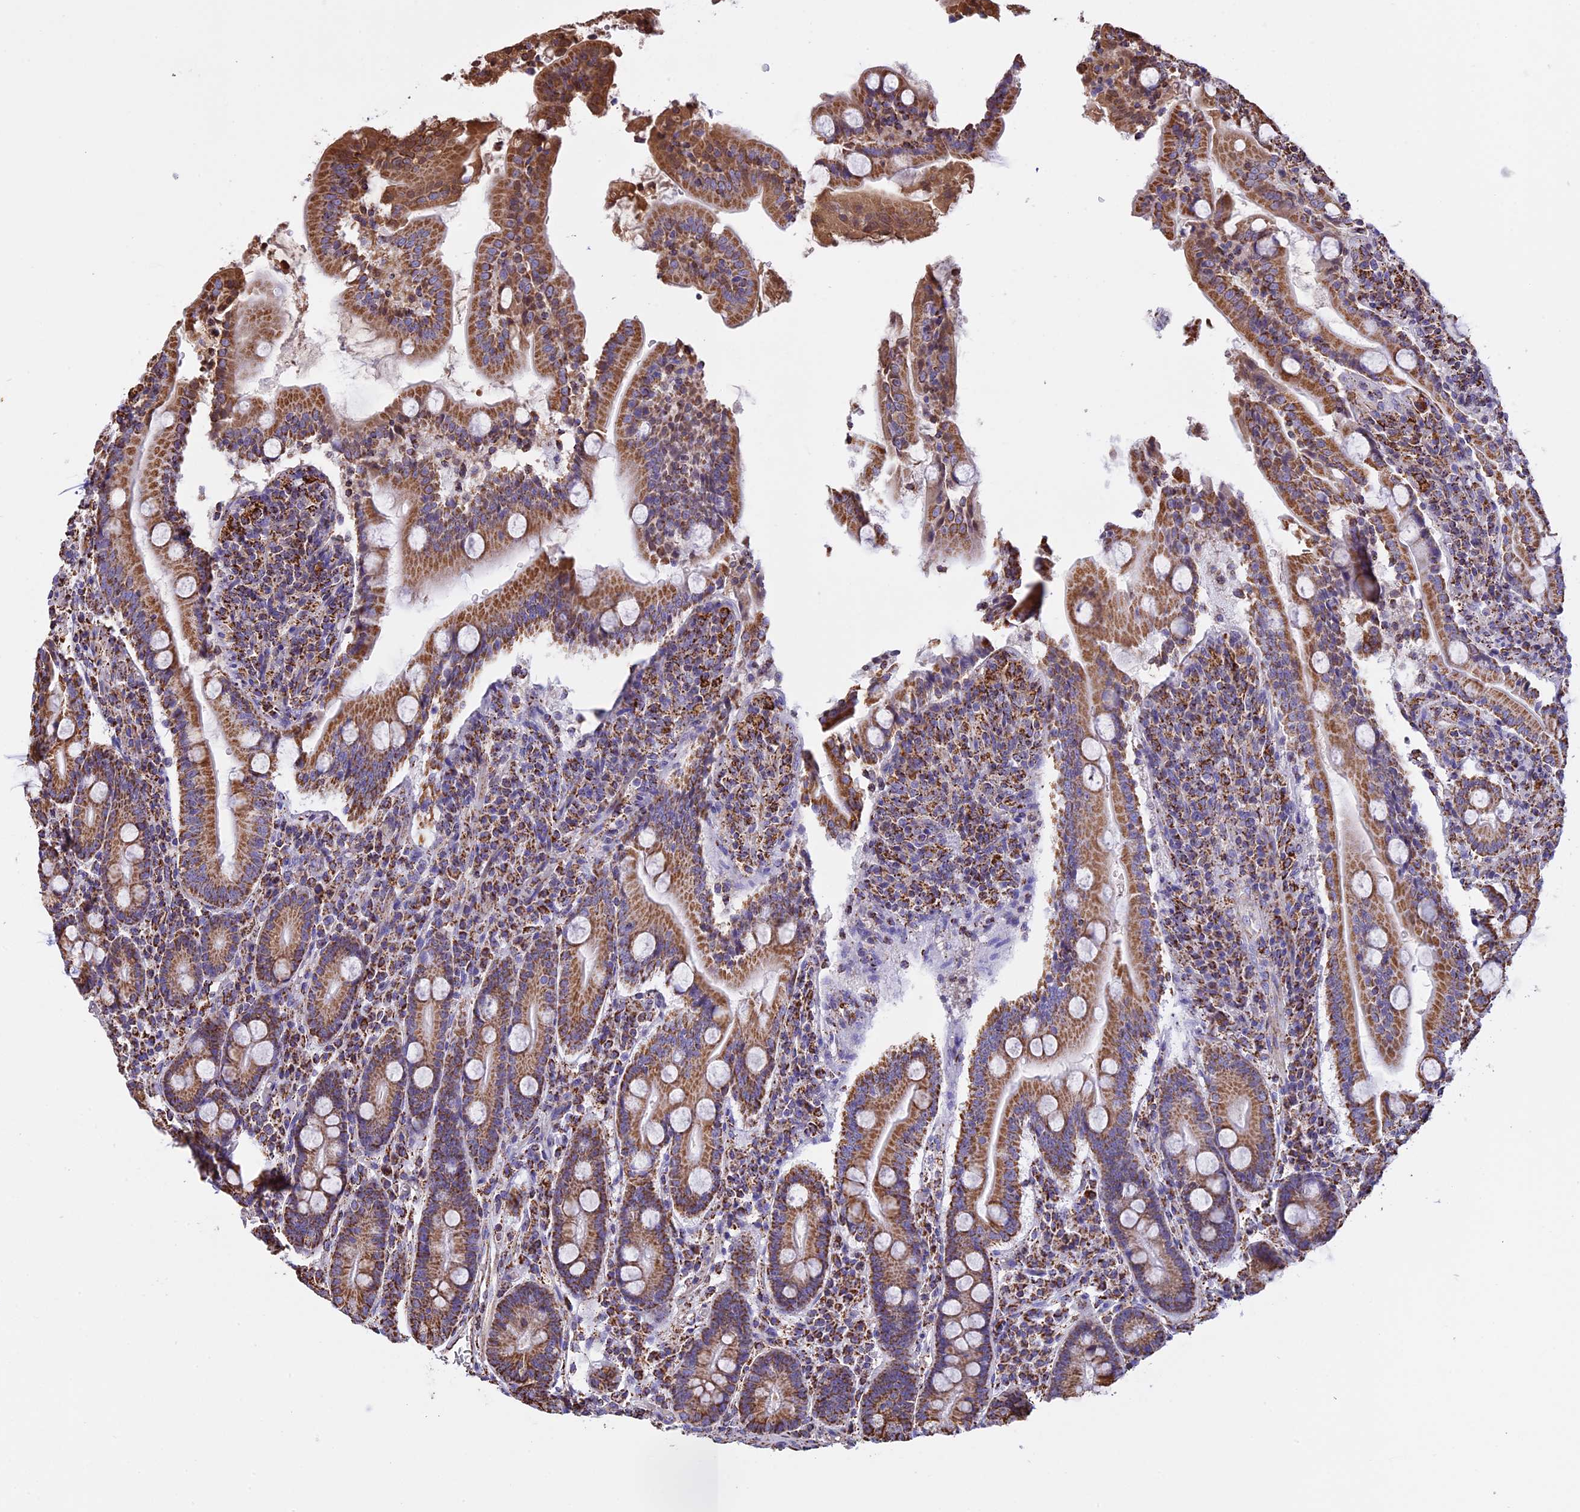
{"staining": {"intensity": "moderate", "quantity": ">75%", "location": "cytoplasmic/membranous"}, "tissue": "duodenum", "cell_type": "Glandular cells", "image_type": "normal", "snomed": [{"axis": "morphology", "description": "Normal tissue, NOS"}, {"axis": "topography", "description": "Duodenum"}], "caption": "Duodenum was stained to show a protein in brown. There is medium levels of moderate cytoplasmic/membranous positivity in about >75% of glandular cells.", "gene": "KCNG1", "patient": {"sex": "male", "age": 35}}